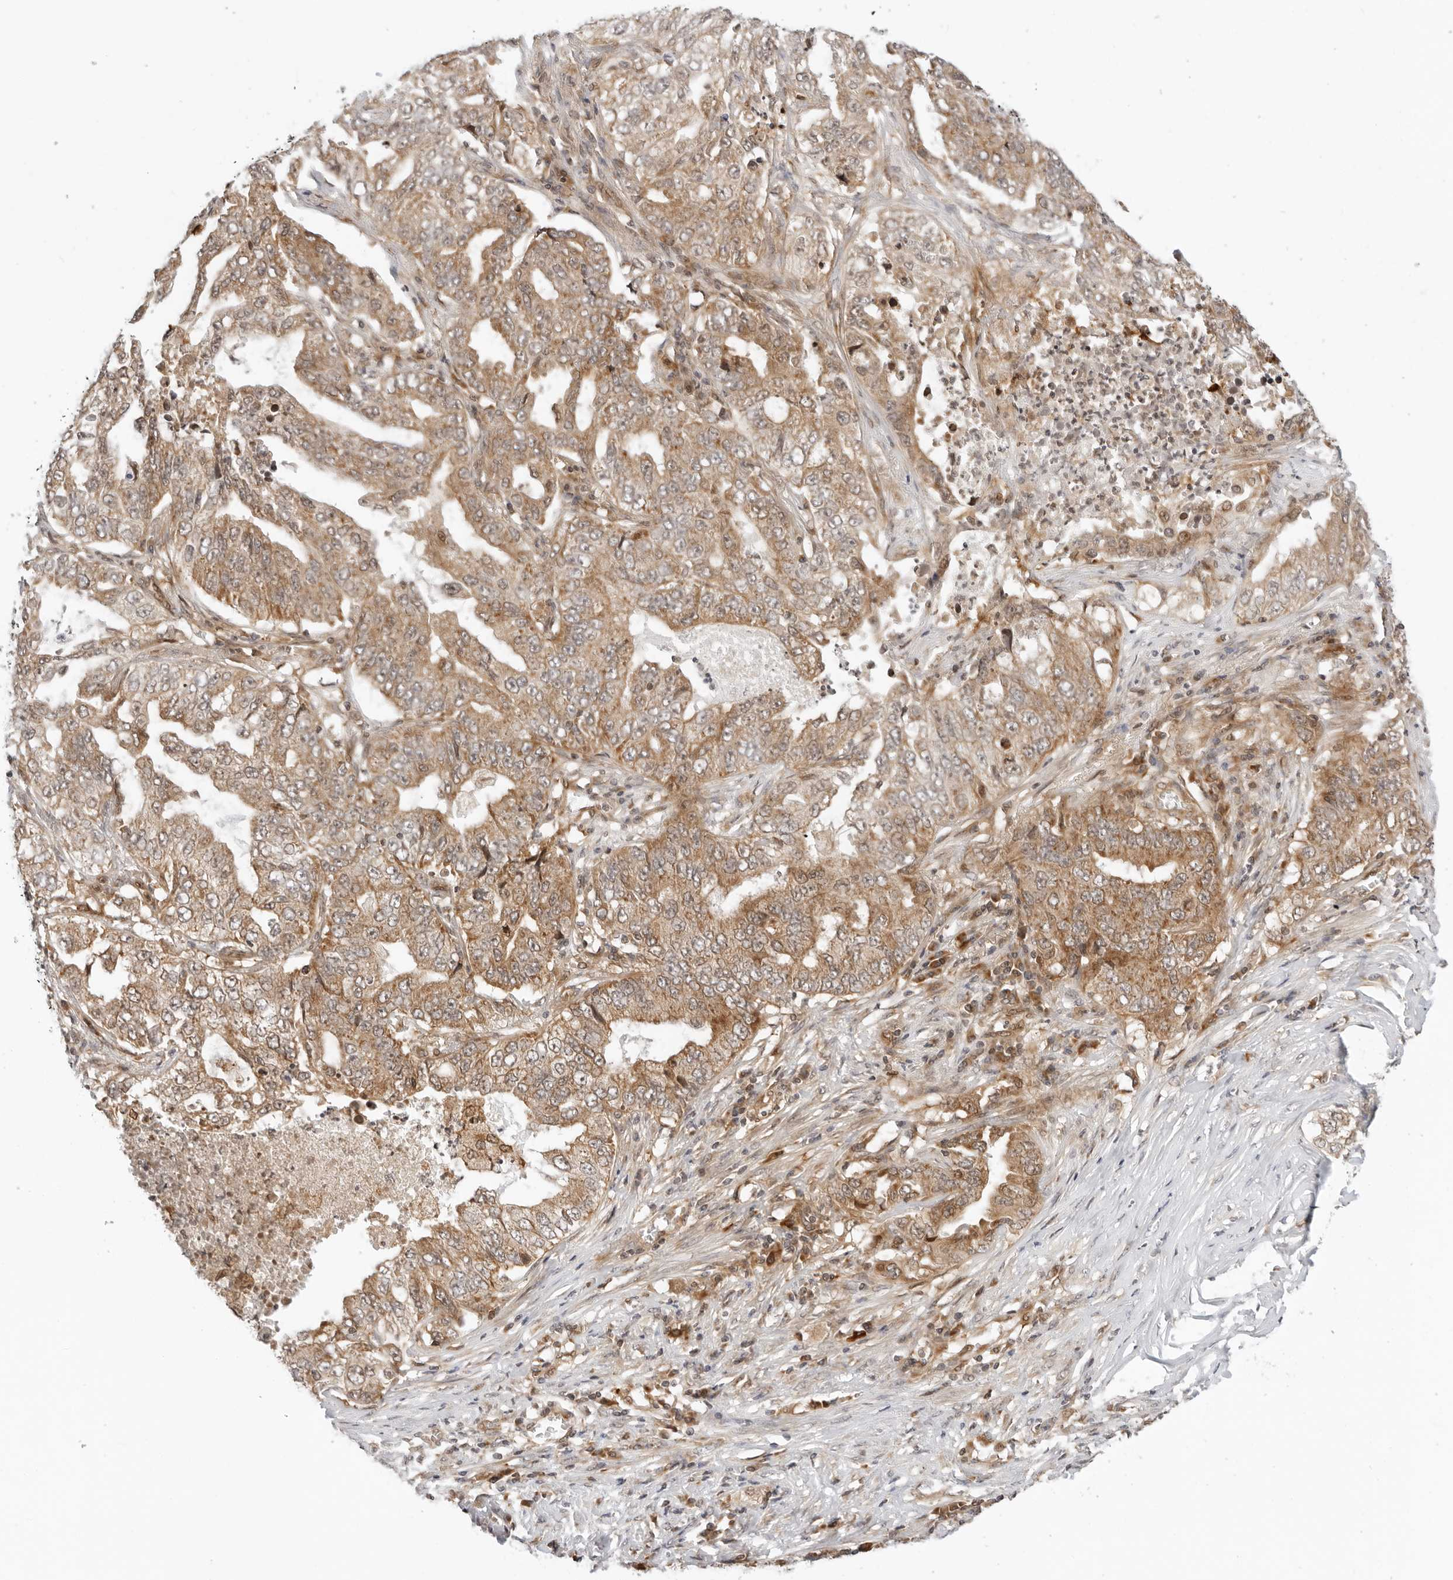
{"staining": {"intensity": "moderate", "quantity": ">75%", "location": "cytoplasmic/membranous"}, "tissue": "lung cancer", "cell_type": "Tumor cells", "image_type": "cancer", "snomed": [{"axis": "morphology", "description": "Adenocarcinoma, NOS"}, {"axis": "topography", "description": "Lung"}], "caption": "DAB (3,3'-diaminobenzidine) immunohistochemical staining of lung cancer (adenocarcinoma) reveals moderate cytoplasmic/membranous protein positivity in approximately >75% of tumor cells.", "gene": "RC3H1", "patient": {"sex": "female", "age": 51}}